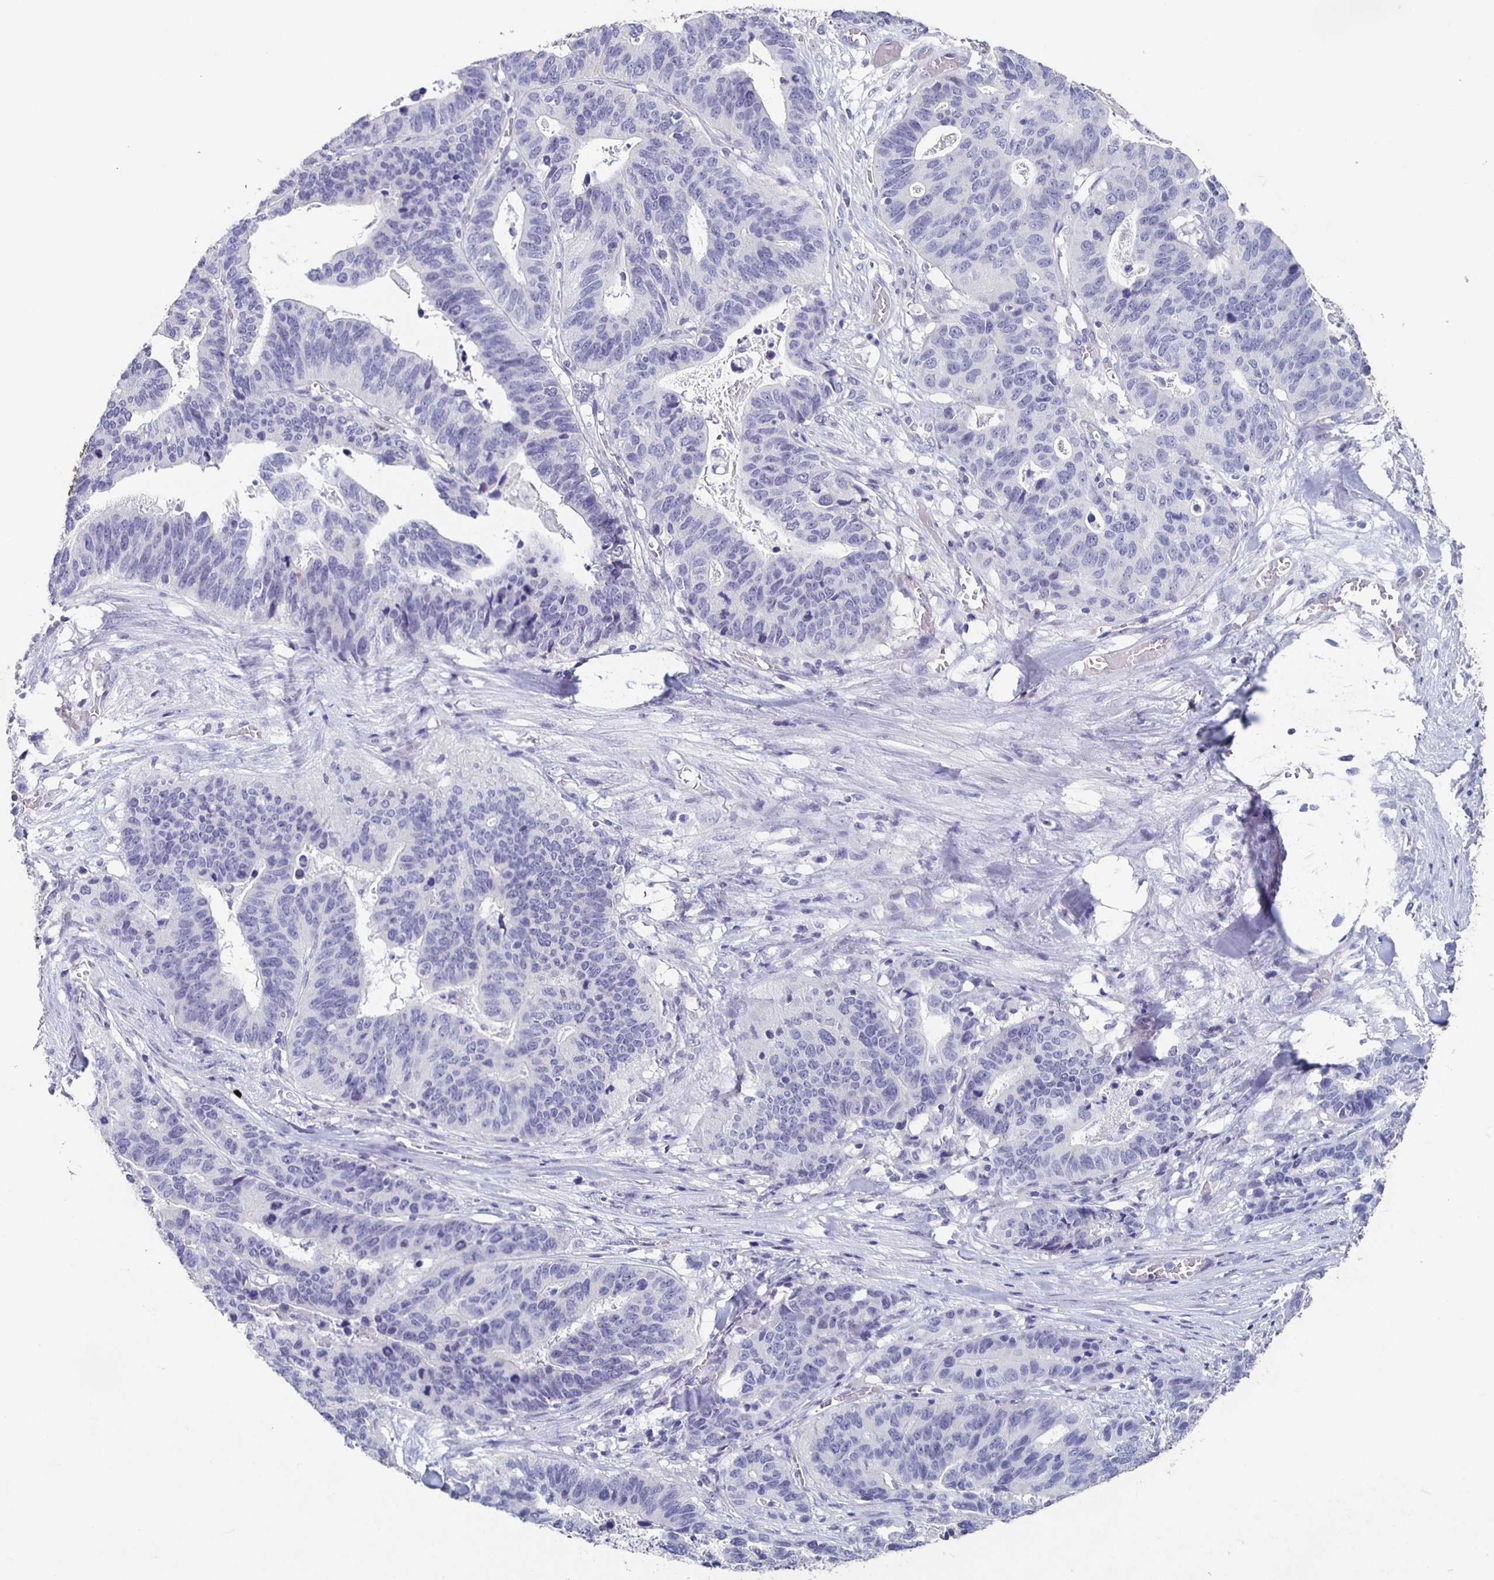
{"staining": {"intensity": "negative", "quantity": "none", "location": "none"}, "tissue": "stomach cancer", "cell_type": "Tumor cells", "image_type": "cancer", "snomed": [{"axis": "morphology", "description": "Adenocarcinoma, NOS"}, {"axis": "topography", "description": "Stomach, upper"}], "caption": "The IHC photomicrograph has no significant staining in tumor cells of stomach cancer tissue.", "gene": "CARNS1", "patient": {"sex": "female", "age": 67}}